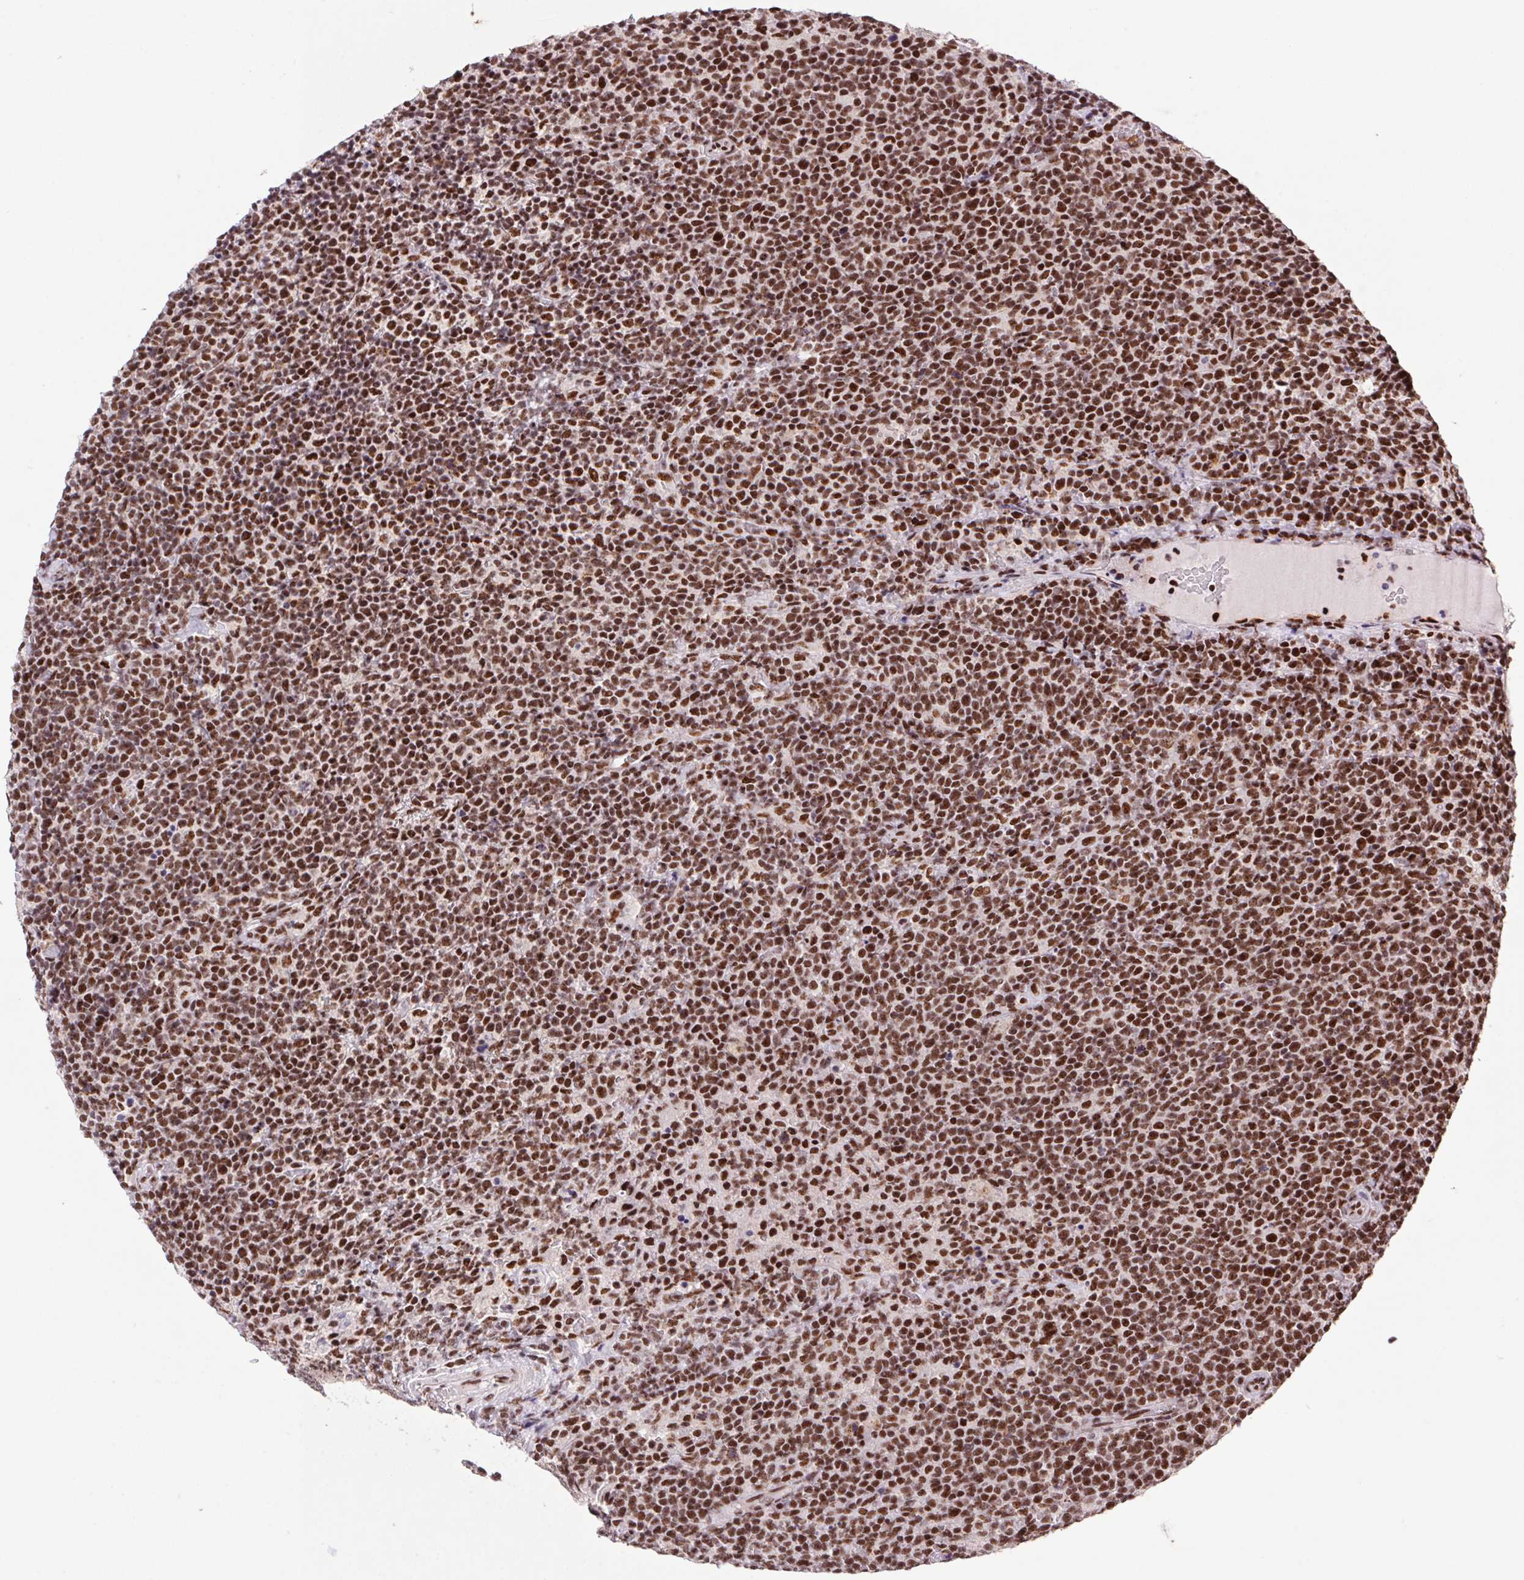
{"staining": {"intensity": "strong", "quantity": ">75%", "location": "nuclear"}, "tissue": "lymphoma", "cell_type": "Tumor cells", "image_type": "cancer", "snomed": [{"axis": "morphology", "description": "Malignant lymphoma, non-Hodgkin's type, High grade"}, {"axis": "topography", "description": "Lymph node"}], "caption": "Lymphoma stained with DAB (3,3'-diaminobenzidine) immunohistochemistry demonstrates high levels of strong nuclear positivity in approximately >75% of tumor cells.", "gene": "LDLRAD4", "patient": {"sex": "male", "age": 61}}